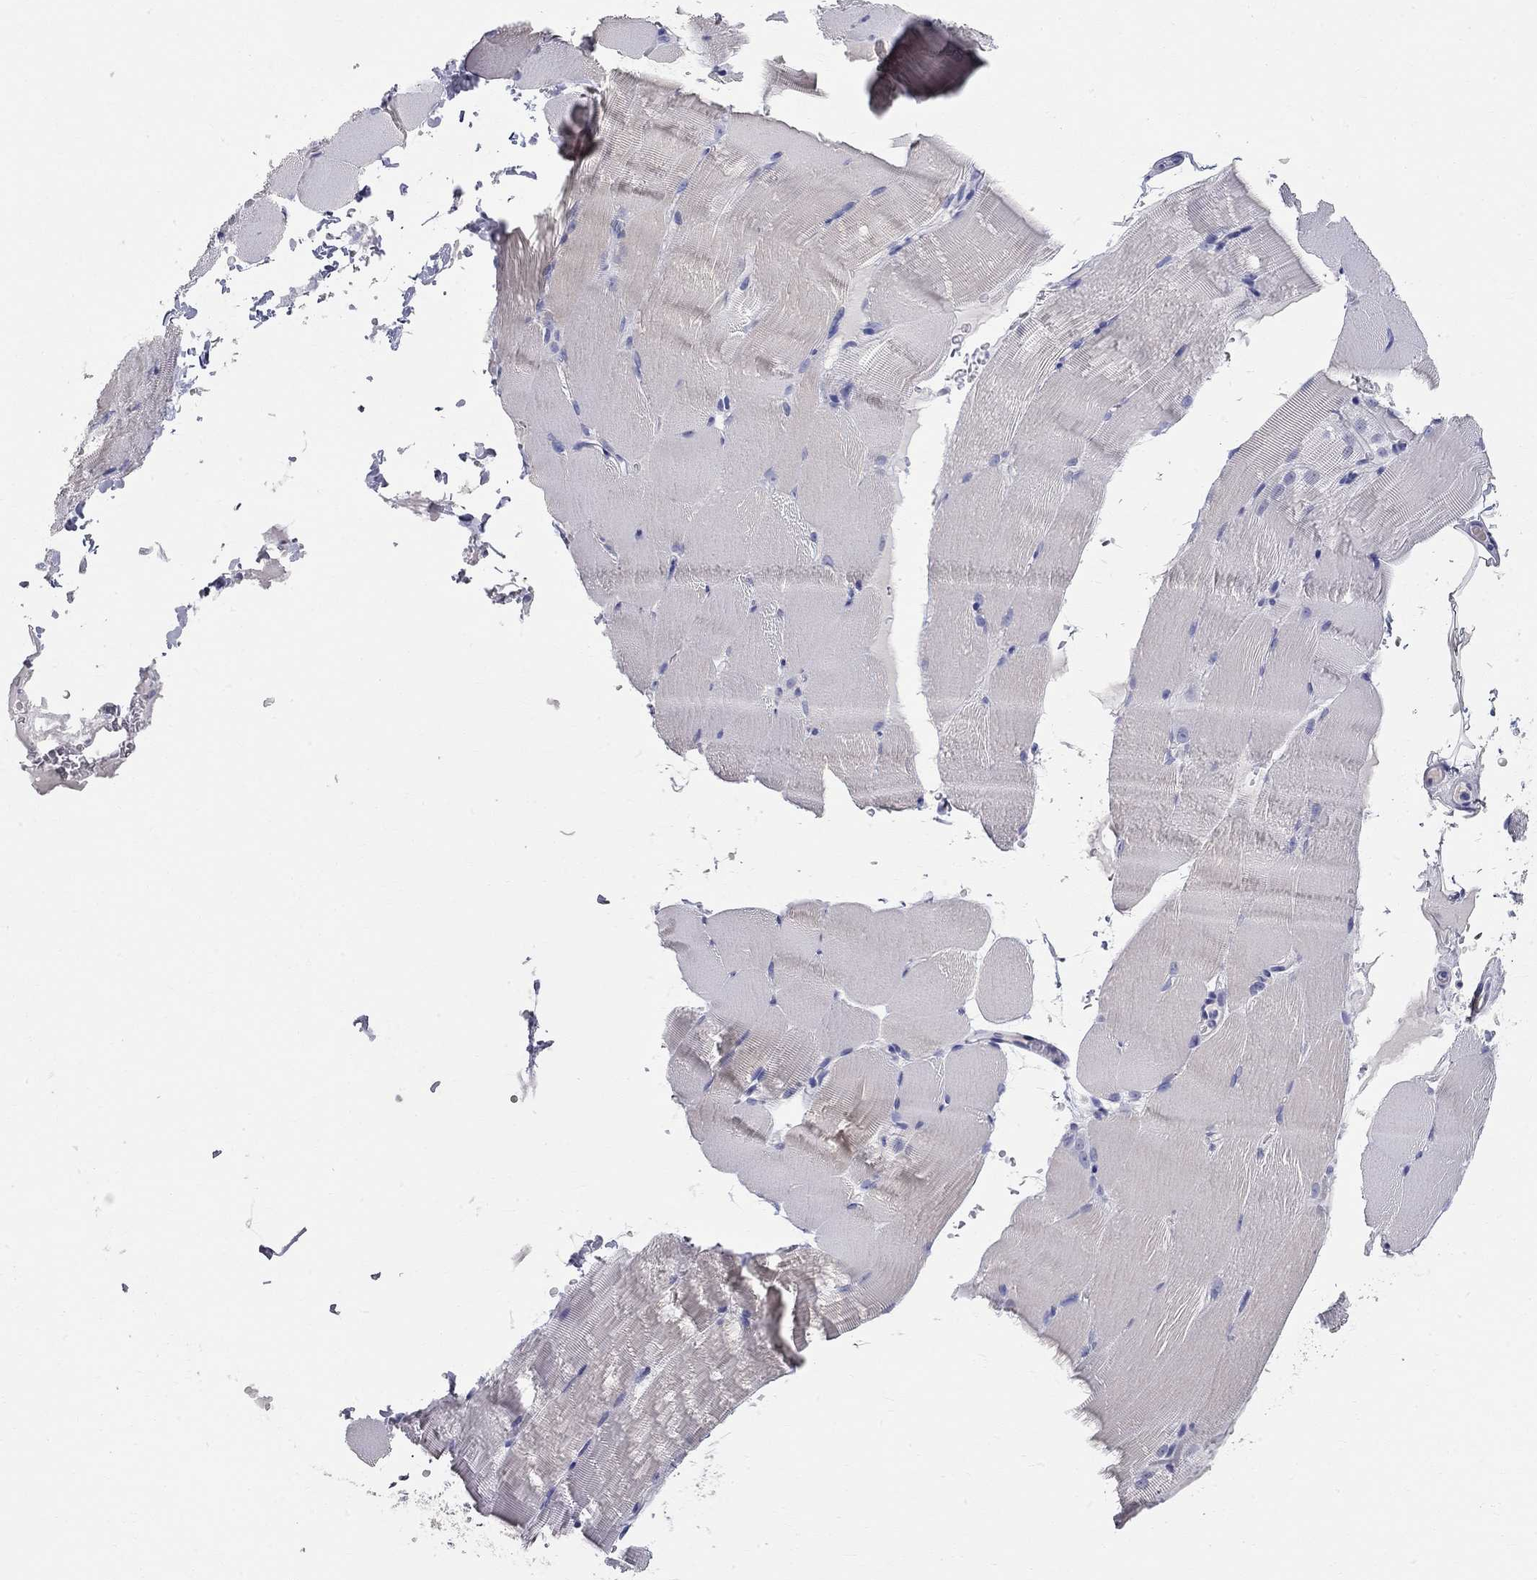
{"staining": {"intensity": "negative", "quantity": "none", "location": "none"}, "tissue": "skeletal muscle", "cell_type": "Myocytes", "image_type": "normal", "snomed": [{"axis": "morphology", "description": "Normal tissue, NOS"}, {"axis": "topography", "description": "Skeletal muscle"}], "caption": "Immunohistochemical staining of unremarkable skeletal muscle exhibits no significant staining in myocytes.", "gene": "PHOX2B", "patient": {"sex": "female", "age": 37}}